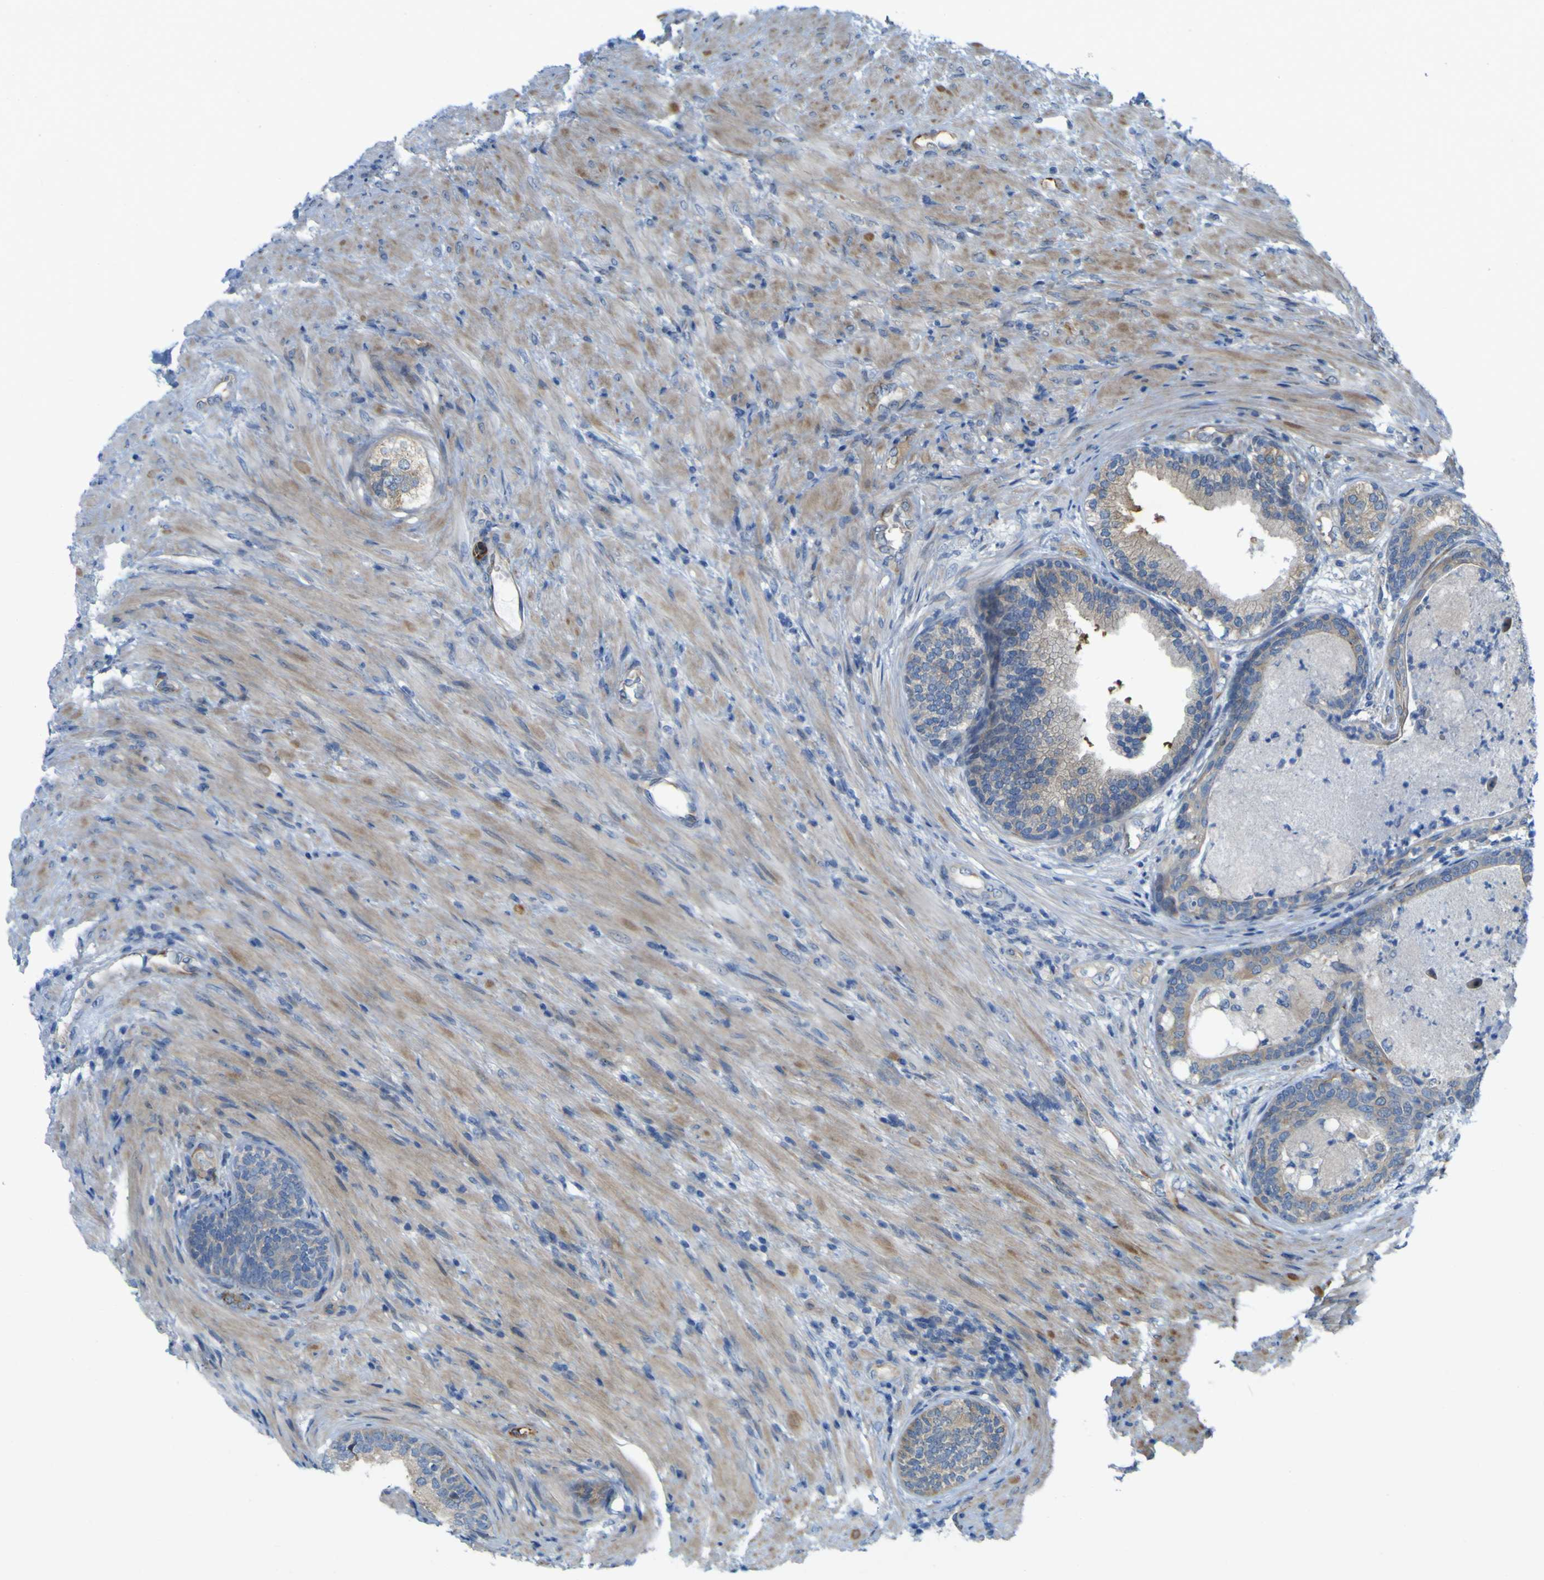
{"staining": {"intensity": "moderate", "quantity": "<25%", "location": "cytoplasmic/membranous"}, "tissue": "prostate", "cell_type": "Glandular cells", "image_type": "normal", "snomed": [{"axis": "morphology", "description": "Normal tissue, NOS"}, {"axis": "topography", "description": "Prostate"}], "caption": "High-power microscopy captured an immunohistochemistry histopathology image of unremarkable prostate, revealing moderate cytoplasmic/membranous staining in about <25% of glandular cells.", "gene": "JPH1", "patient": {"sex": "male", "age": 76}}